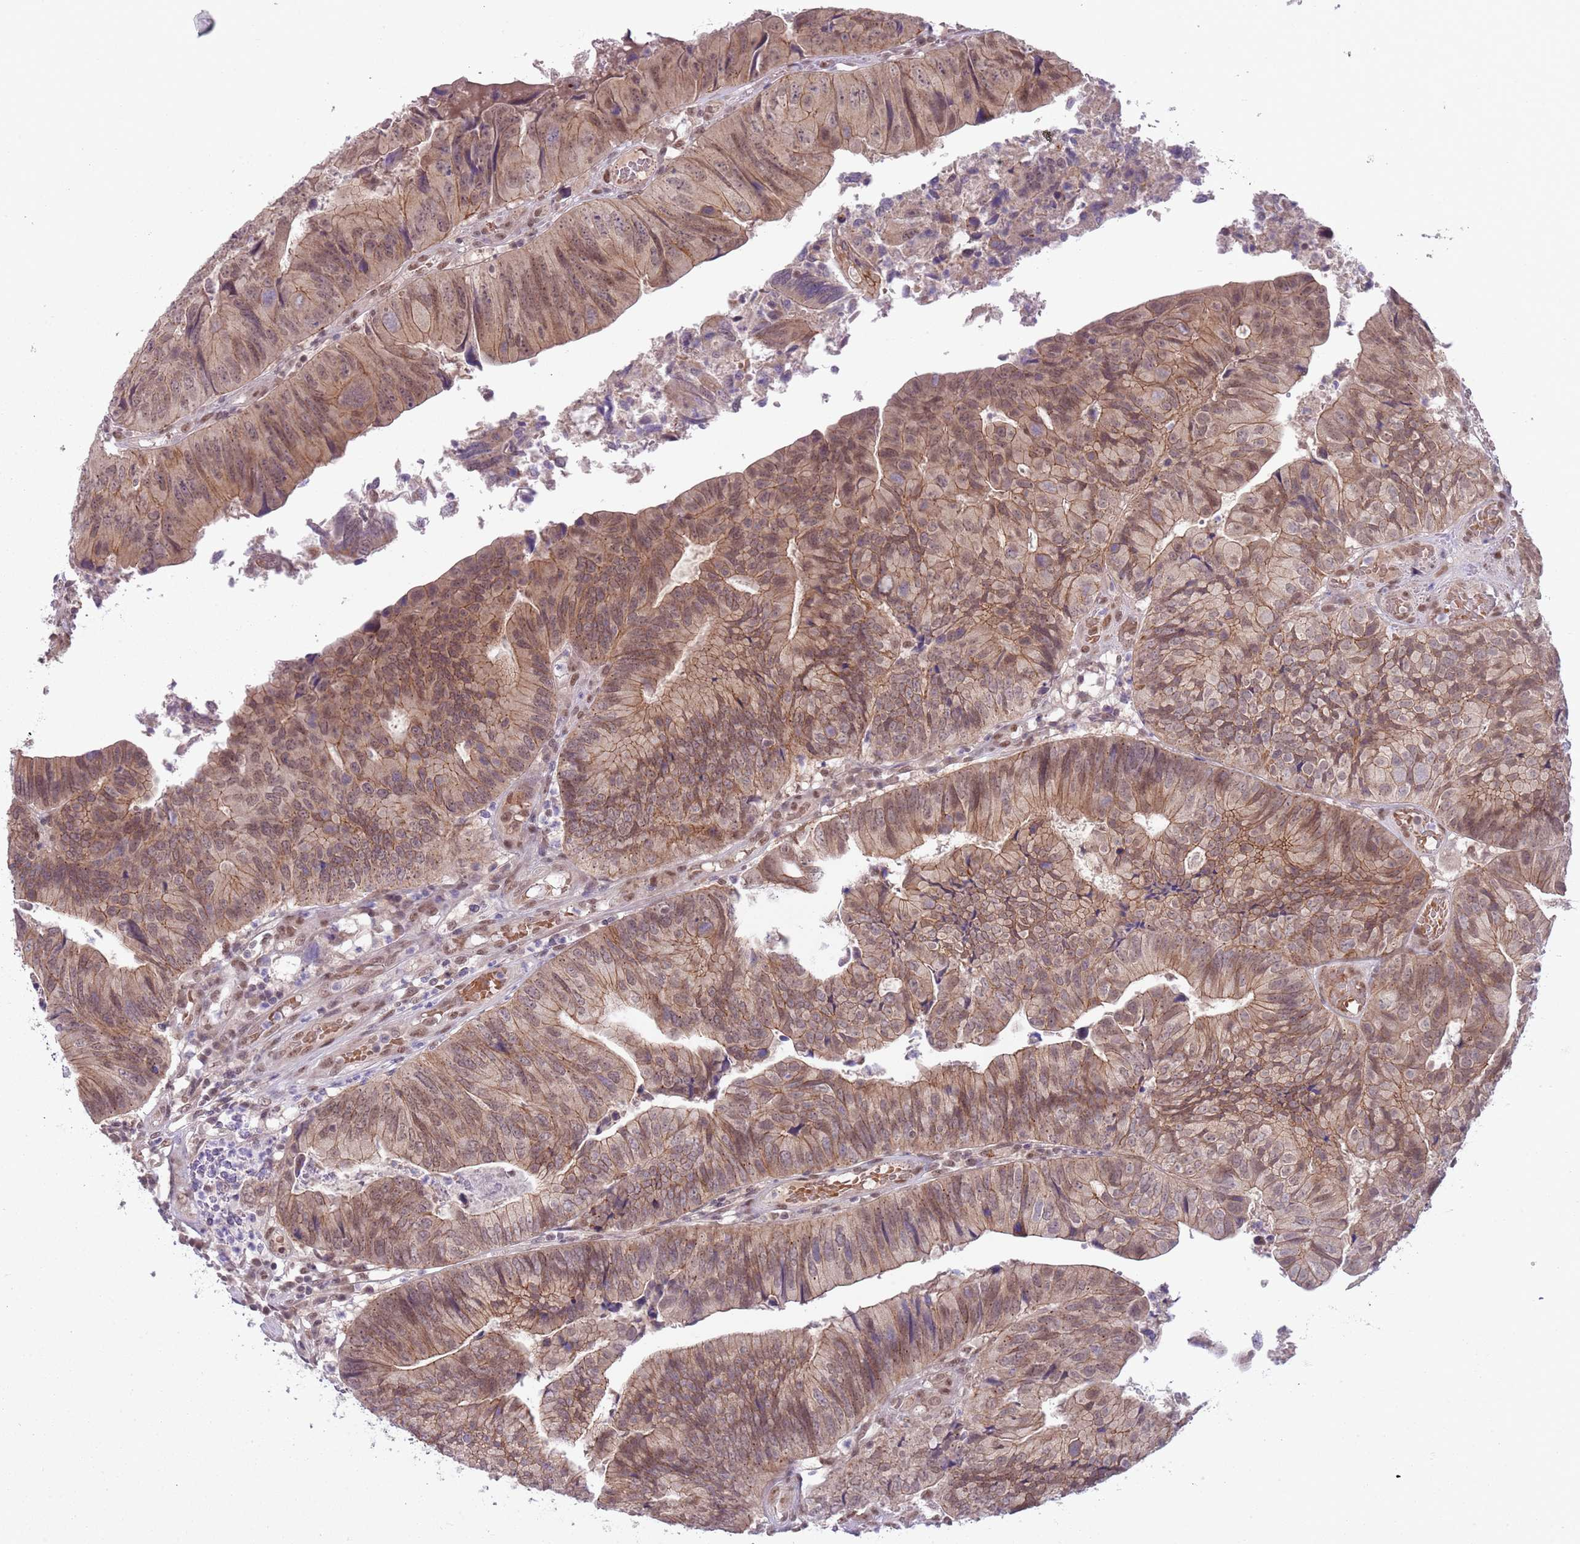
{"staining": {"intensity": "moderate", "quantity": ">75%", "location": "cytoplasmic/membranous,nuclear"}, "tissue": "colorectal cancer", "cell_type": "Tumor cells", "image_type": "cancer", "snomed": [{"axis": "morphology", "description": "Adenocarcinoma, NOS"}, {"axis": "topography", "description": "Colon"}], "caption": "This photomicrograph displays immunohistochemistry staining of colorectal cancer (adenocarcinoma), with medium moderate cytoplasmic/membranous and nuclear expression in about >75% of tumor cells.", "gene": "TM2D1", "patient": {"sex": "female", "age": 67}}